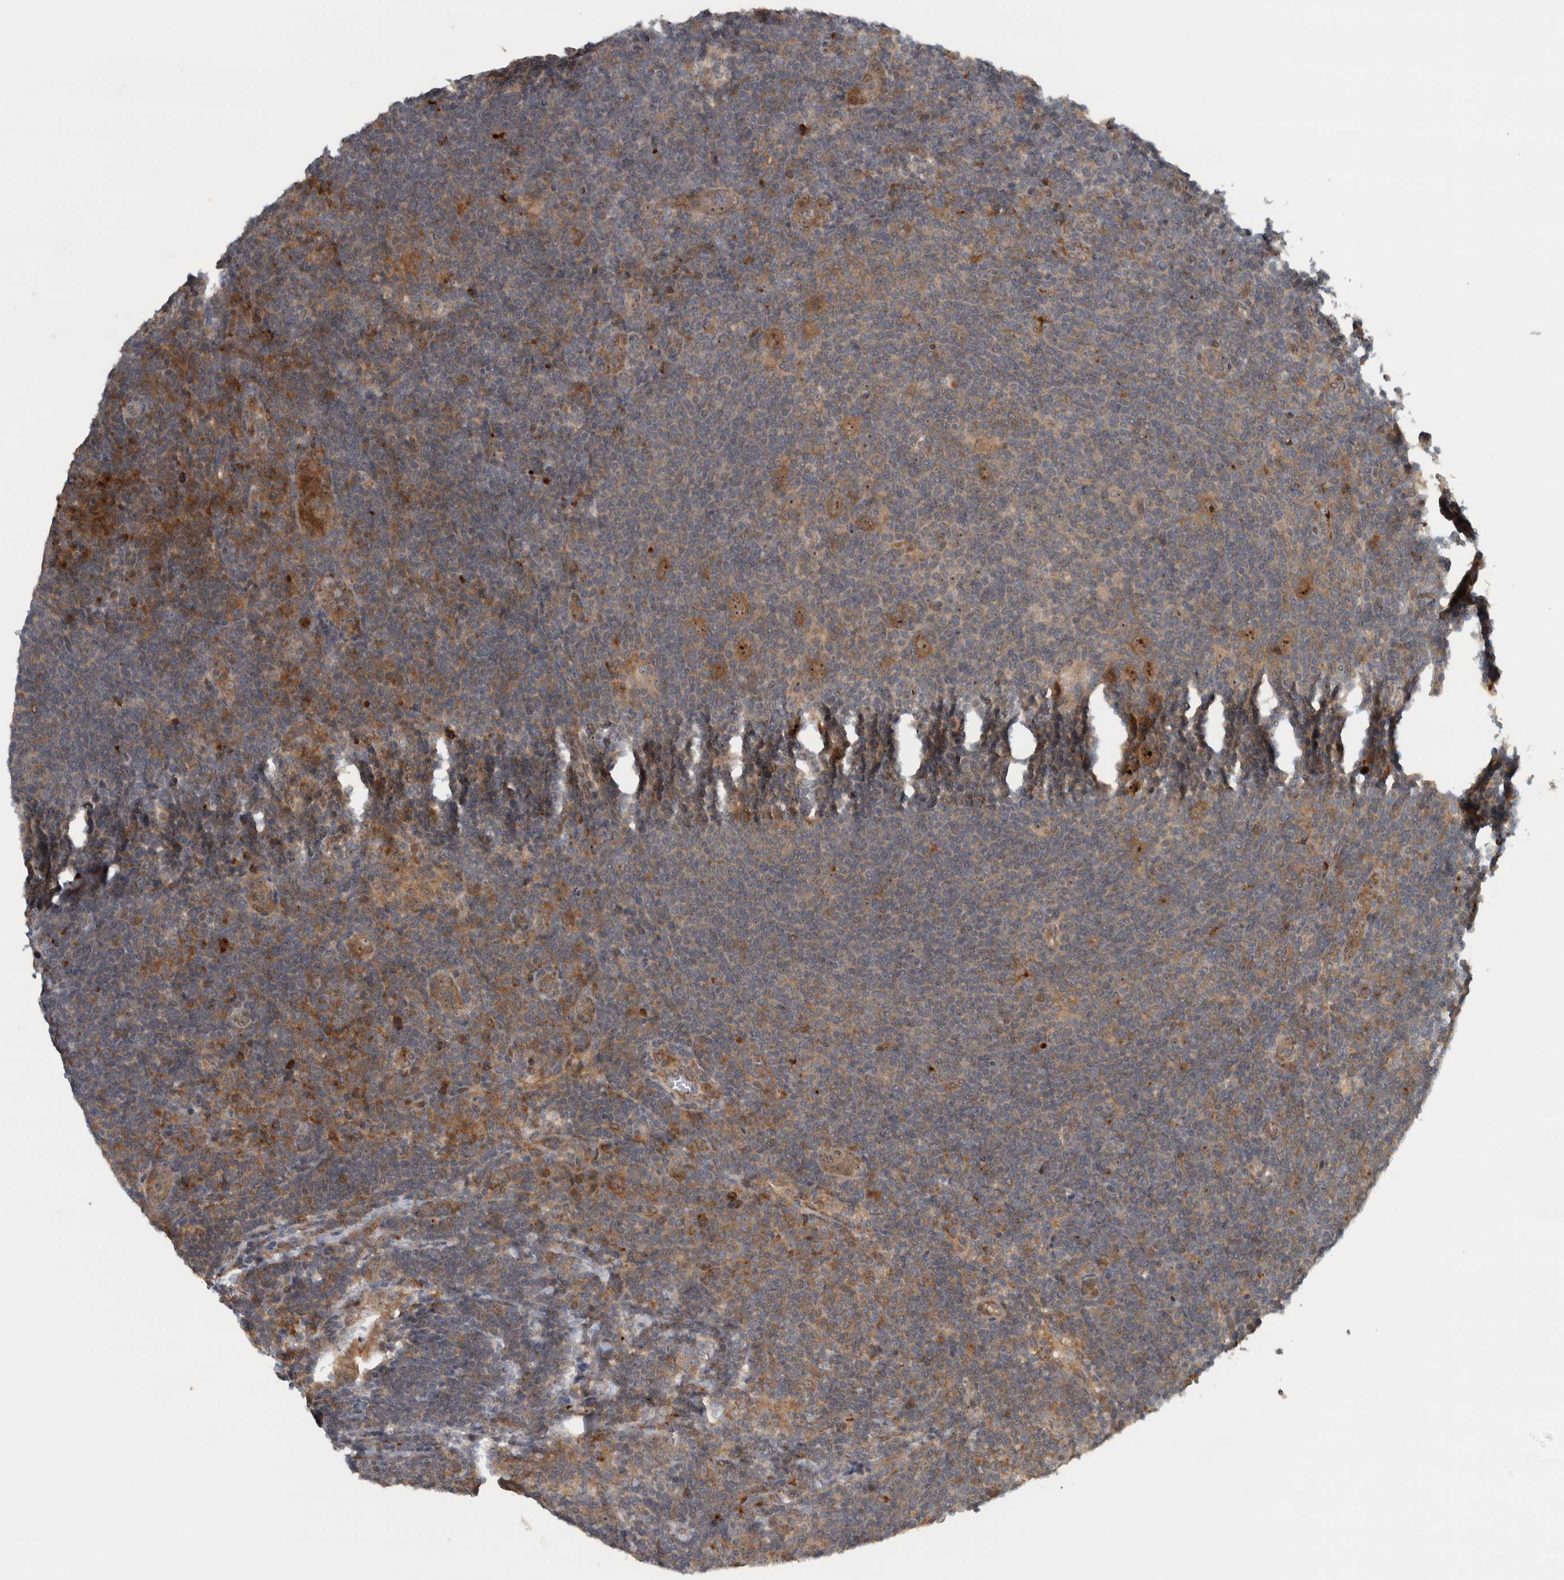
{"staining": {"intensity": "moderate", "quantity": ">75%", "location": "cytoplasmic/membranous,nuclear"}, "tissue": "lymphoma", "cell_type": "Tumor cells", "image_type": "cancer", "snomed": [{"axis": "morphology", "description": "Hodgkin's disease, NOS"}, {"axis": "topography", "description": "Lymph node"}], "caption": "Protein expression analysis of human lymphoma reveals moderate cytoplasmic/membranous and nuclear expression in approximately >75% of tumor cells. The staining is performed using DAB (3,3'-diaminobenzidine) brown chromogen to label protein expression. The nuclei are counter-stained blue using hematoxylin.", "gene": "XPO5", "patient": {"sex": "female", "age": 57}}